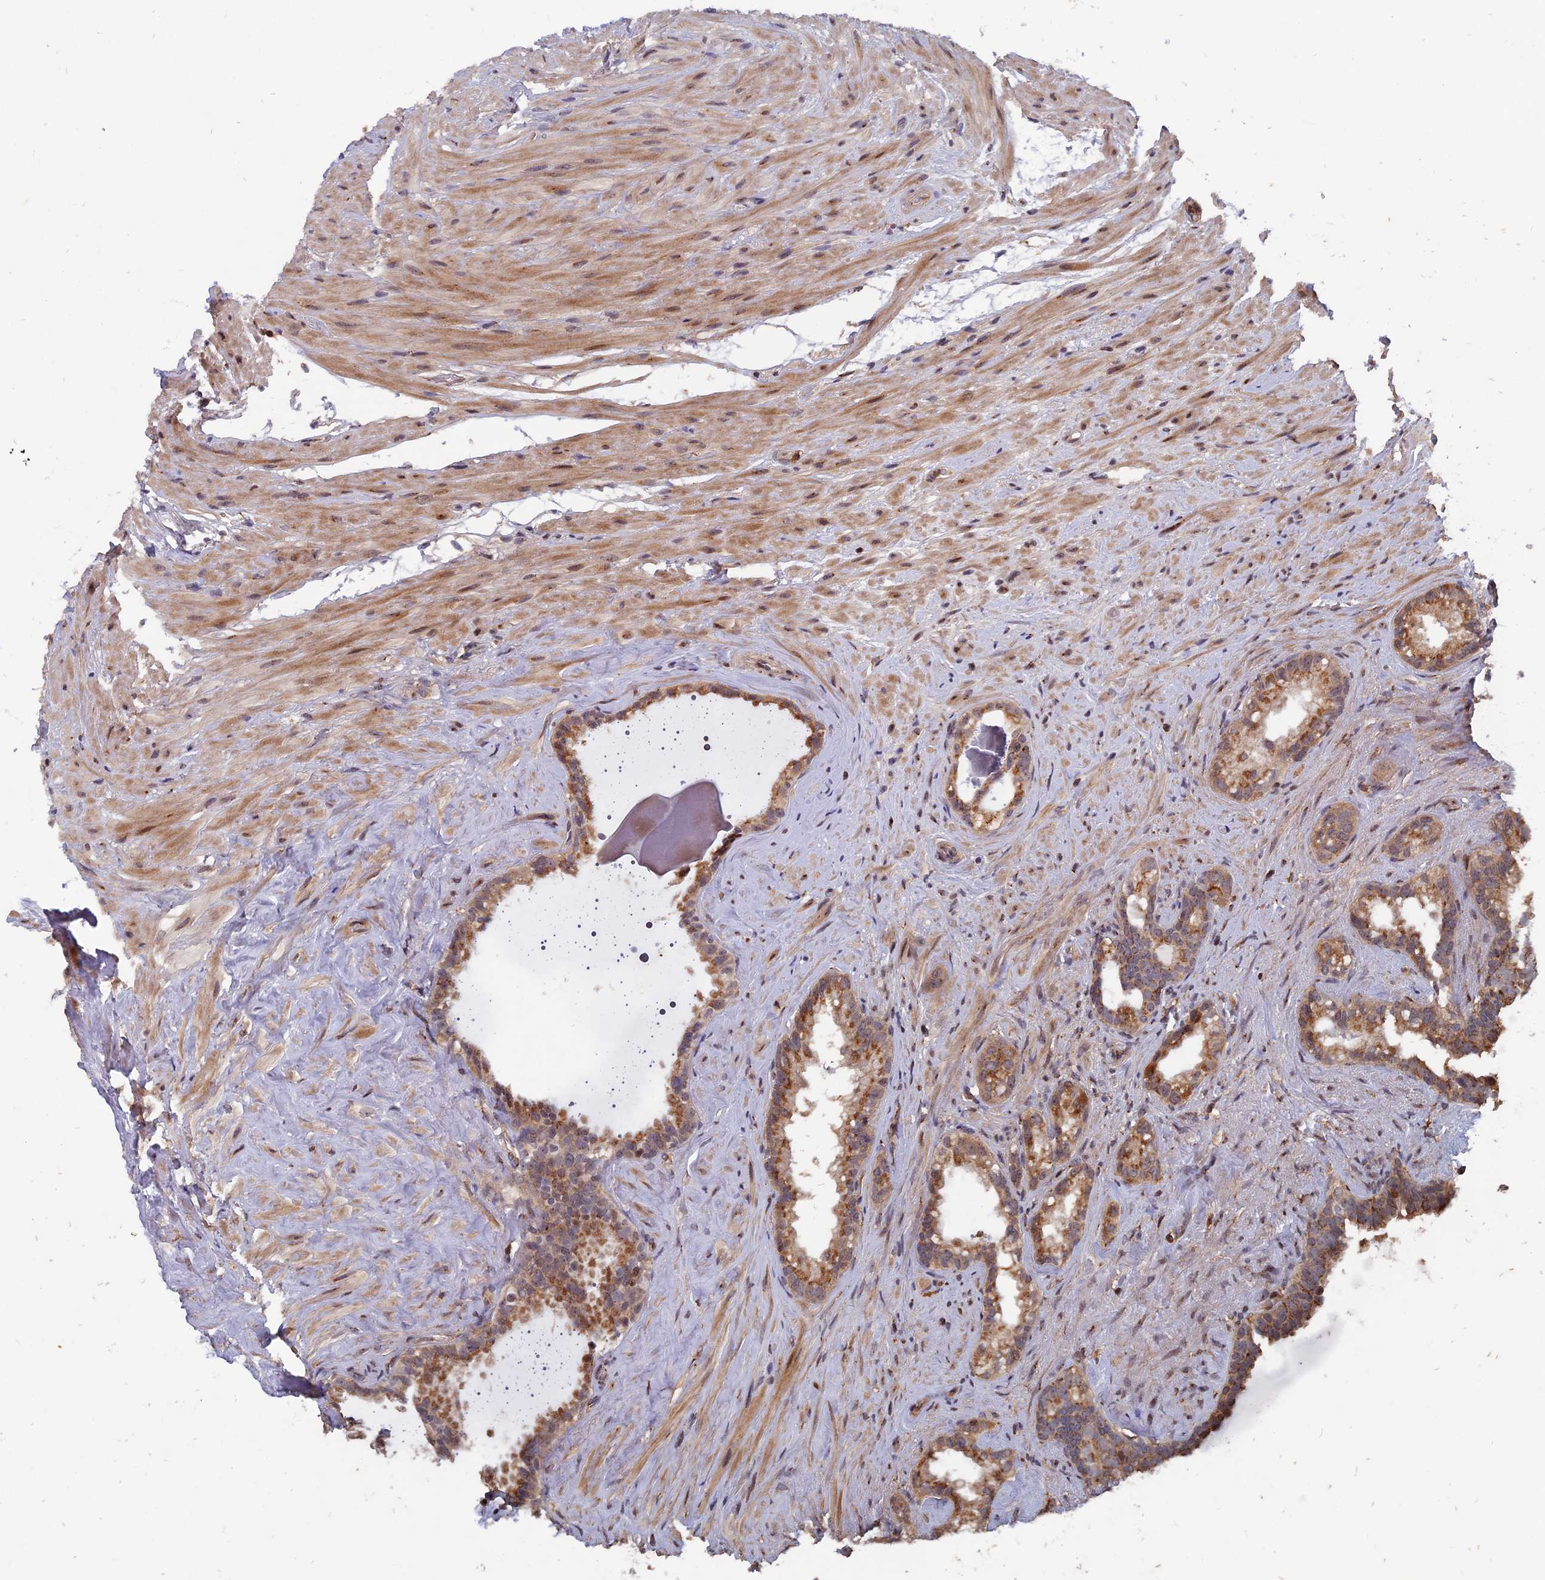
{"staining": {"intensity": "moderate", "quantity": ">75%", "location": "cytoplasmic/membranous"}, "tissue": "seminal vesicle", "cell_type": "Glandular cells", "image_type": "normal", "snomed": [{"axis": "morphology", "description": "Normal tissue, NOS"}, {"axis": "topography", "description": "Prostate"}, {"axis": "topography", "description": "Seminal veicle"}], "caption": "This micrograph displays immunohistochemistry (IHC) staining of benign human seminal vesicle, with medium moderate cytoplasmic/membranous expression in about >75% of glandular cells.", "gene": "RASGRF1", "patient": {"sex": "male", "age": 79}}